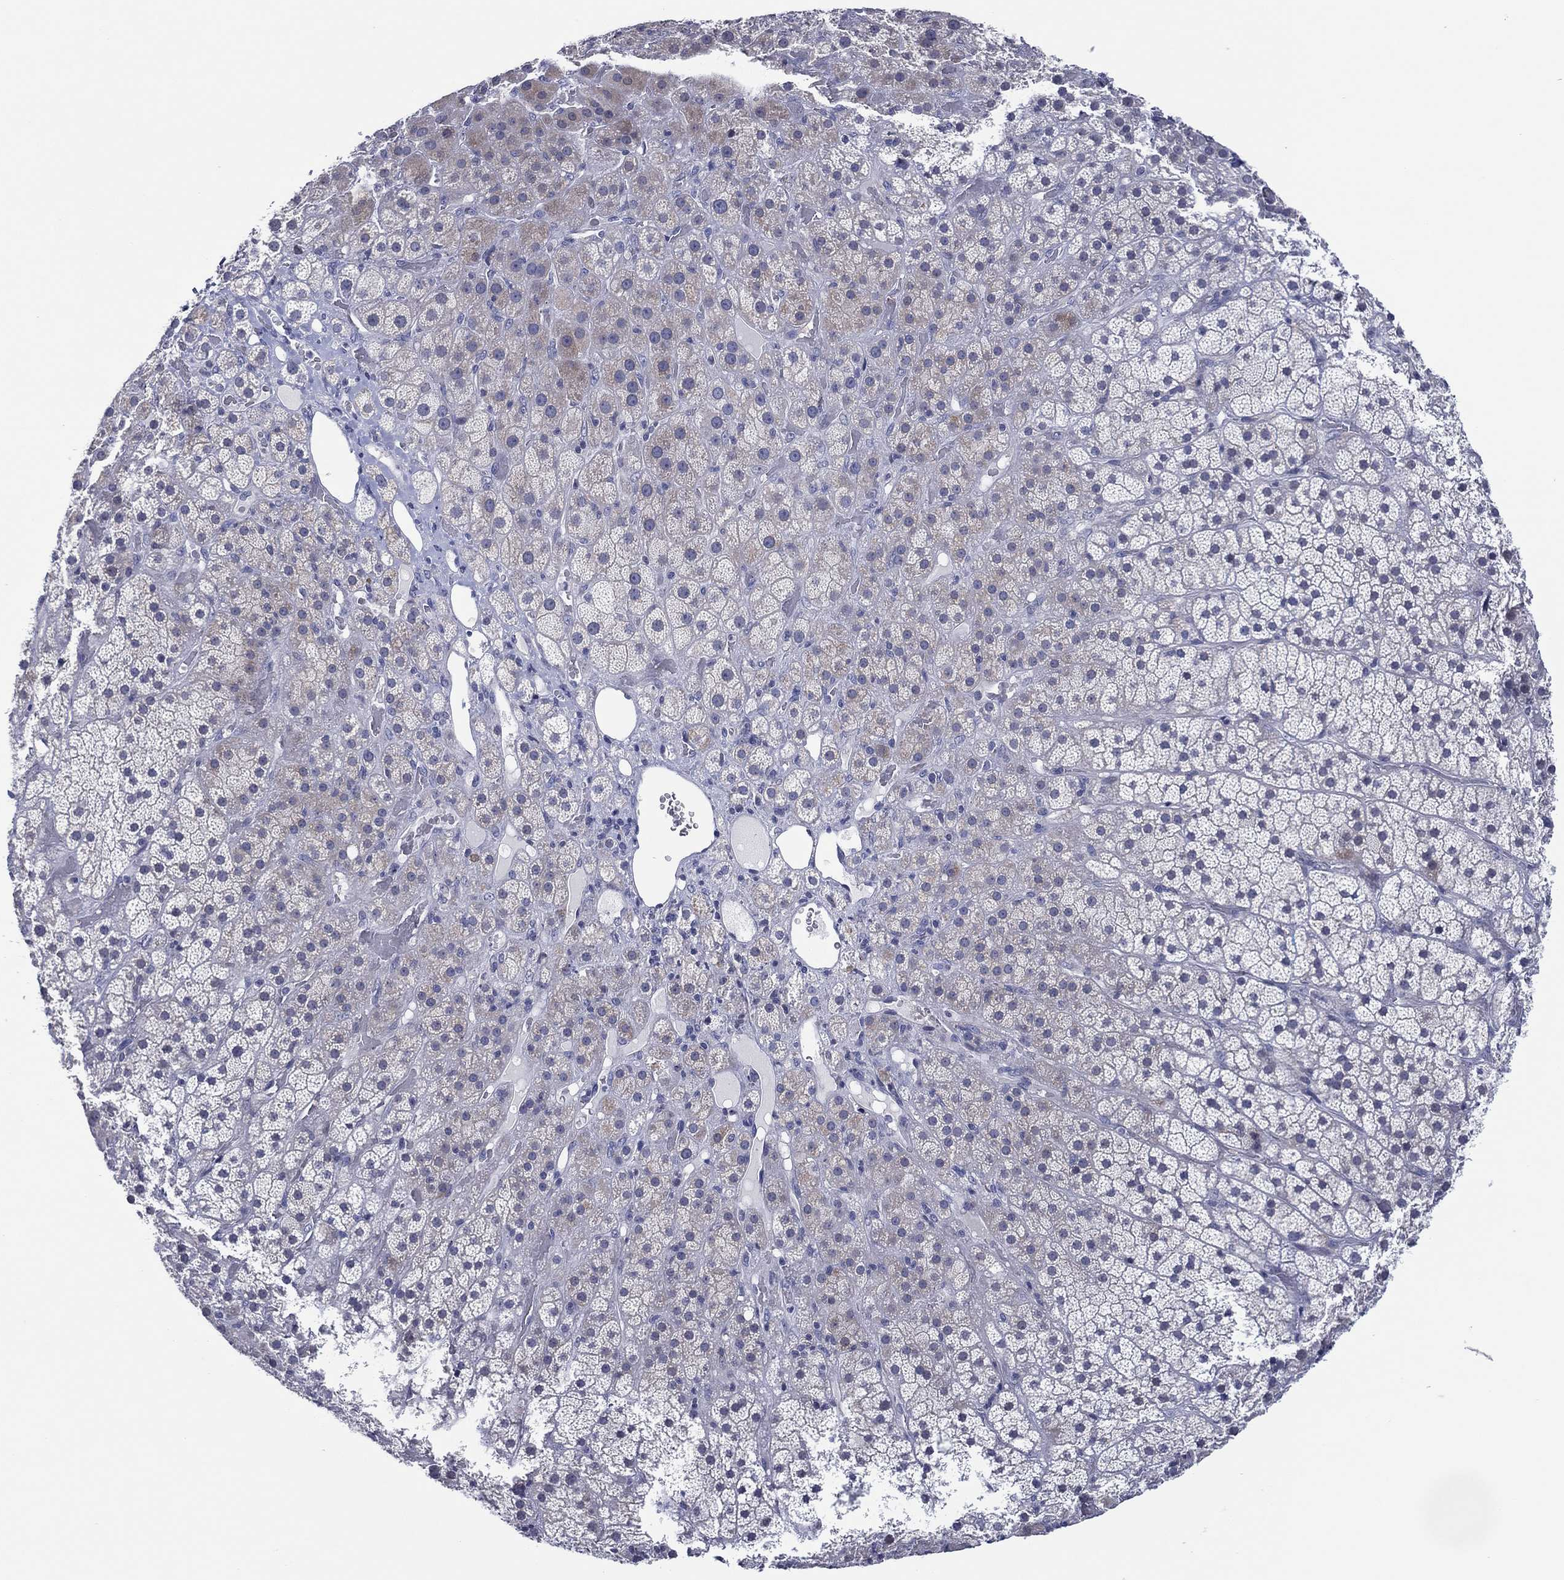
{"staining": {"intensity": "negative", "quantity": "none", "location": "none"}, "tissue": "adrenal gland", "cell_type": "Glandular cells", "image_type": "normal", "snomed": [{"axis": "morphology", "description": "Normal tissue, NOS"}, {"axis": "topography", "description": "Adrenal gland"}], "caption": "Micrograph shows no significant protein staining in glandular cells of unremarkable adrenal gland. The staining was performed using DAB (3,3'-diaminobenzidine) to visualize the protein expression in brown, while the nuclei were stained in blue with hematoxylin (Magnification: 20x).", "gene": "TRIM31", "patient": {"sex": "male", "age": 57}}